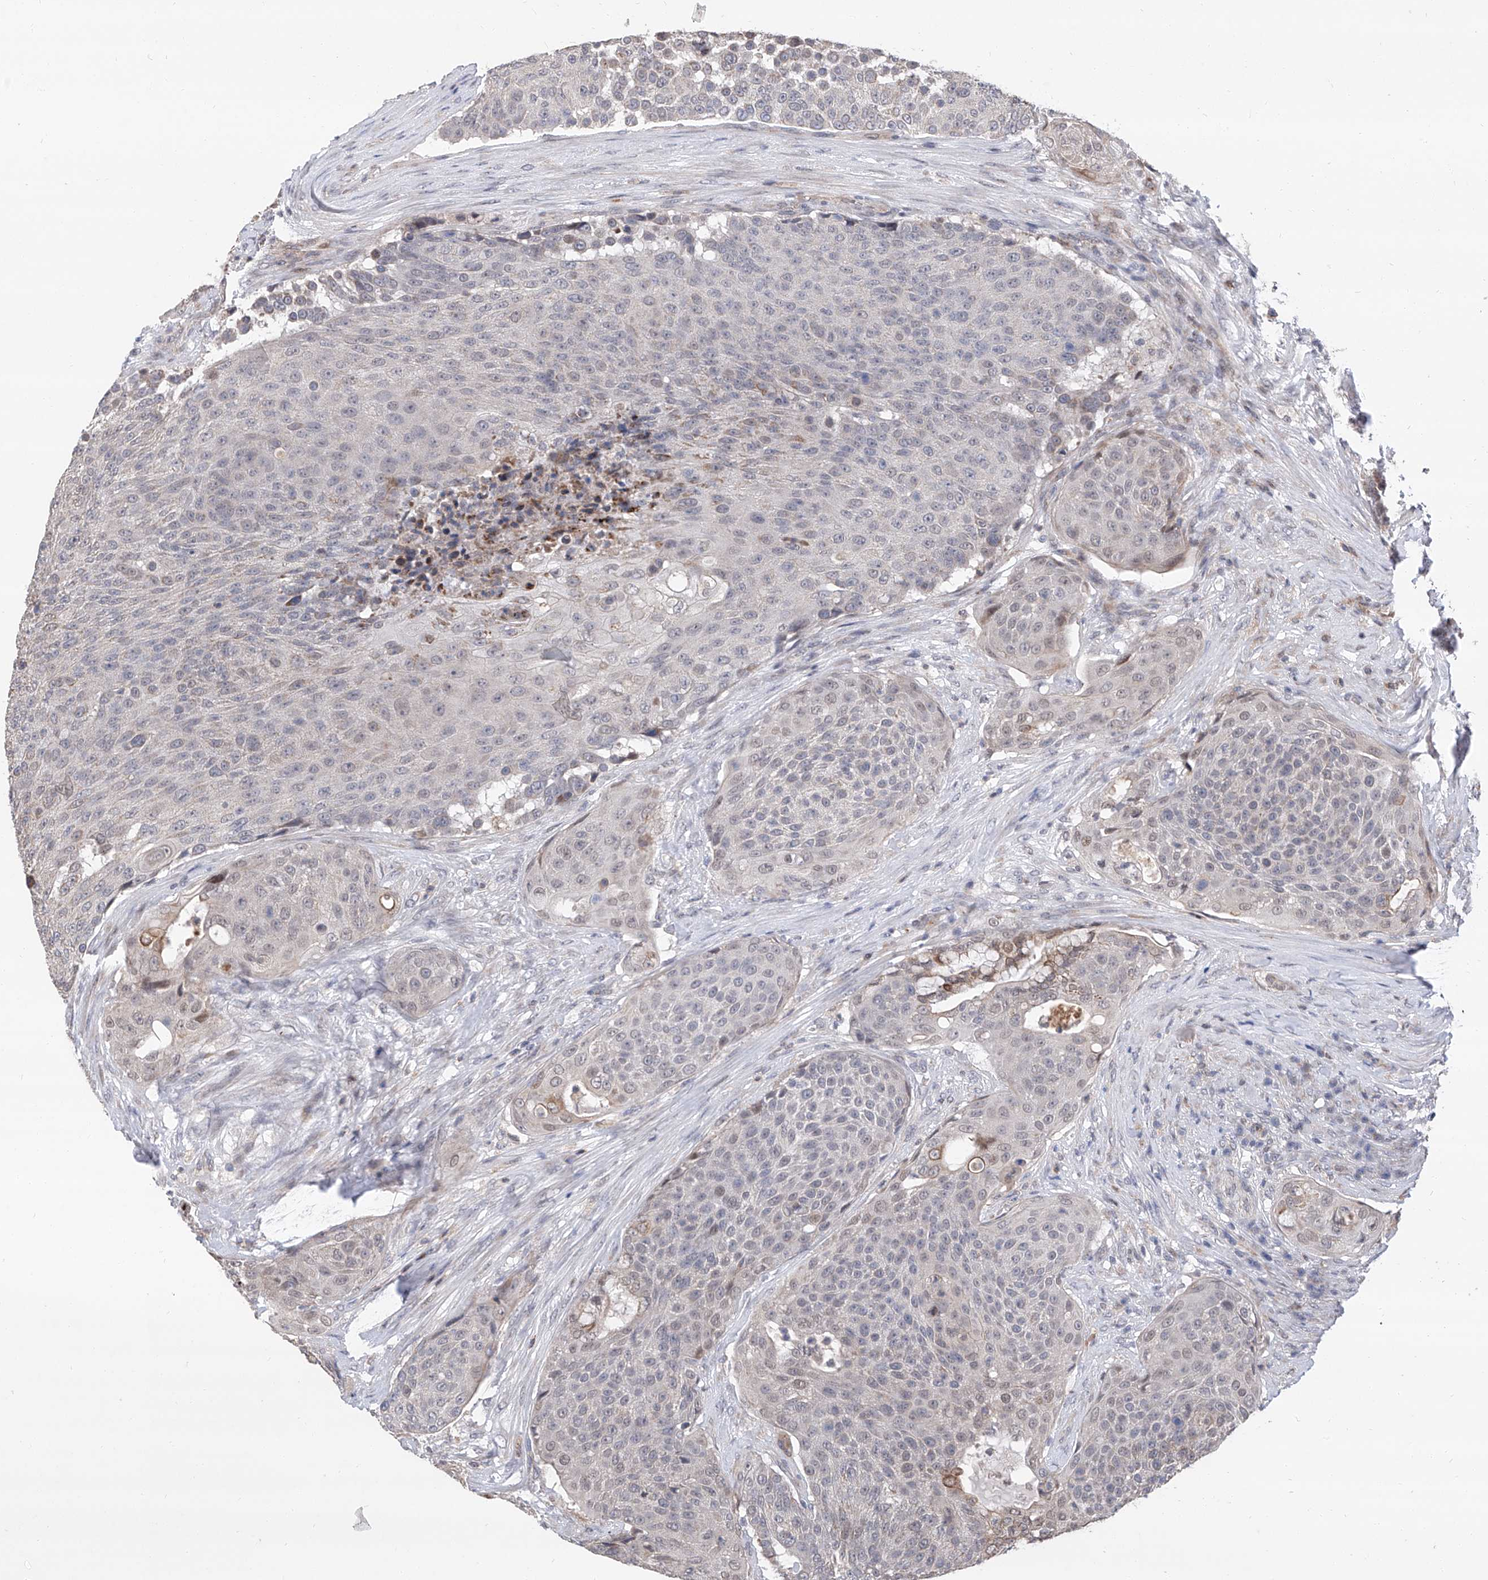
{"staining": {"intensity": "negative", "quantity": "none", "location": "none"}, "tissue": "urothelial cancer", "cell_type": "Tumor cells", "image_type": "cancer", "snomed": [{"axis": "morphology", "description": "Urothelial carcinoma, High grade"}, {"axis": "topography", "description": "Urinary bladder"}], "caption": "Tumor cells show no significant protein staining in urothelial cancer. The staining was performed using DAB (3,3'-diaminobenzidine) to visualize the protein expression in brown, while the nuclei were stained in blue with hematoxylin (Magnification: 20x).", "gene": "FARP2", "patient": {"sex": "female", "age": 63}}